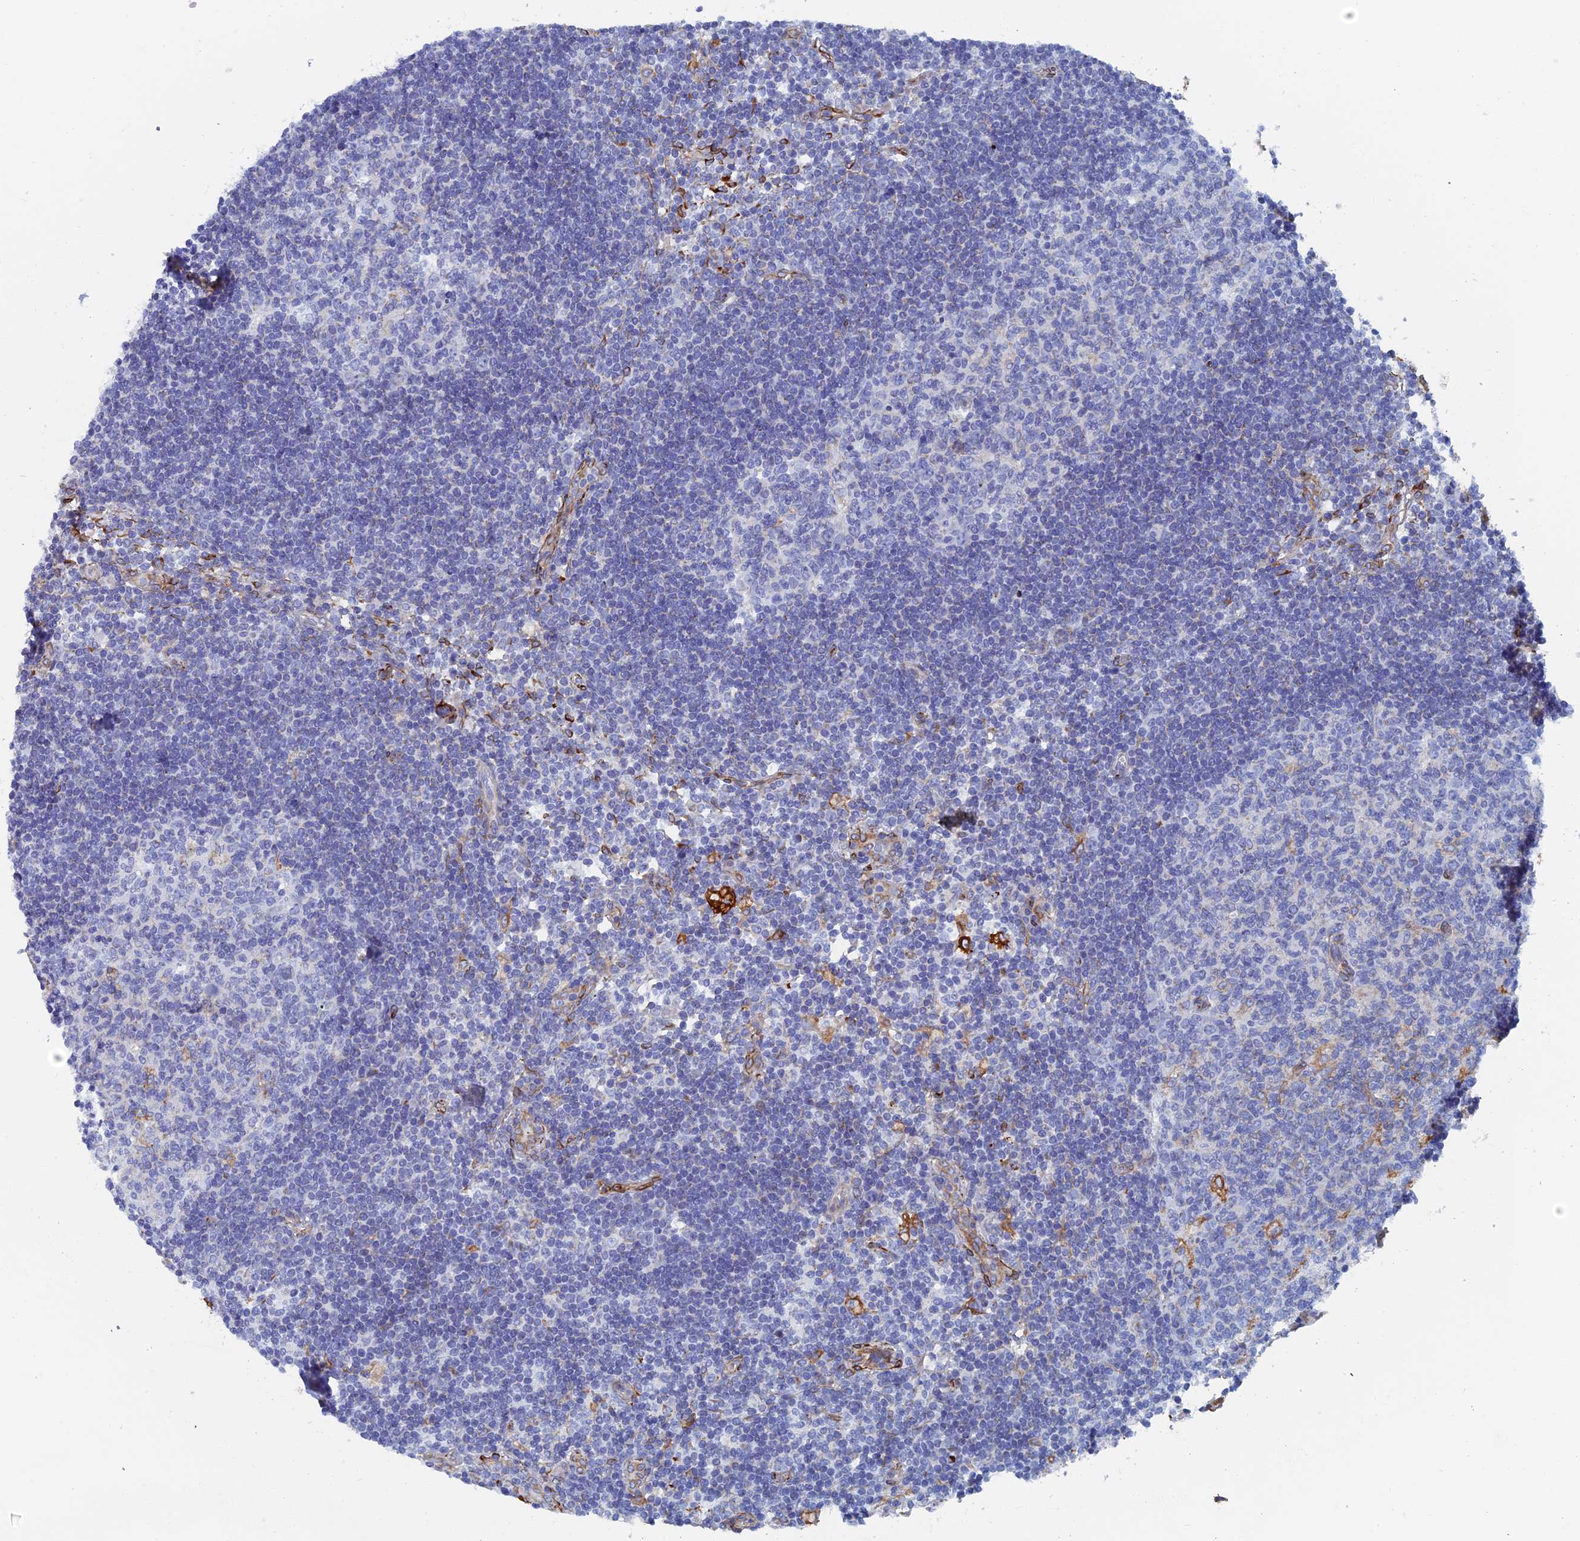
{"staining": {"intensity": "negative", "quantity": "none", "location": "none"}, "tissue": "lymph node", "cell_type": "Germinal center cells", "image_type": "normal", "snomed": [{"axis": "morphology", "description": "Normal tissue, NOS"}, {"axis": "topography", "description": "Lymph node"}], "caption": "The photomicrograph demonstrates no staining of germinal center cells in unremarkable lymph node.", "gene": "COG7", "patient": {"sex": "female", "age": 73}}